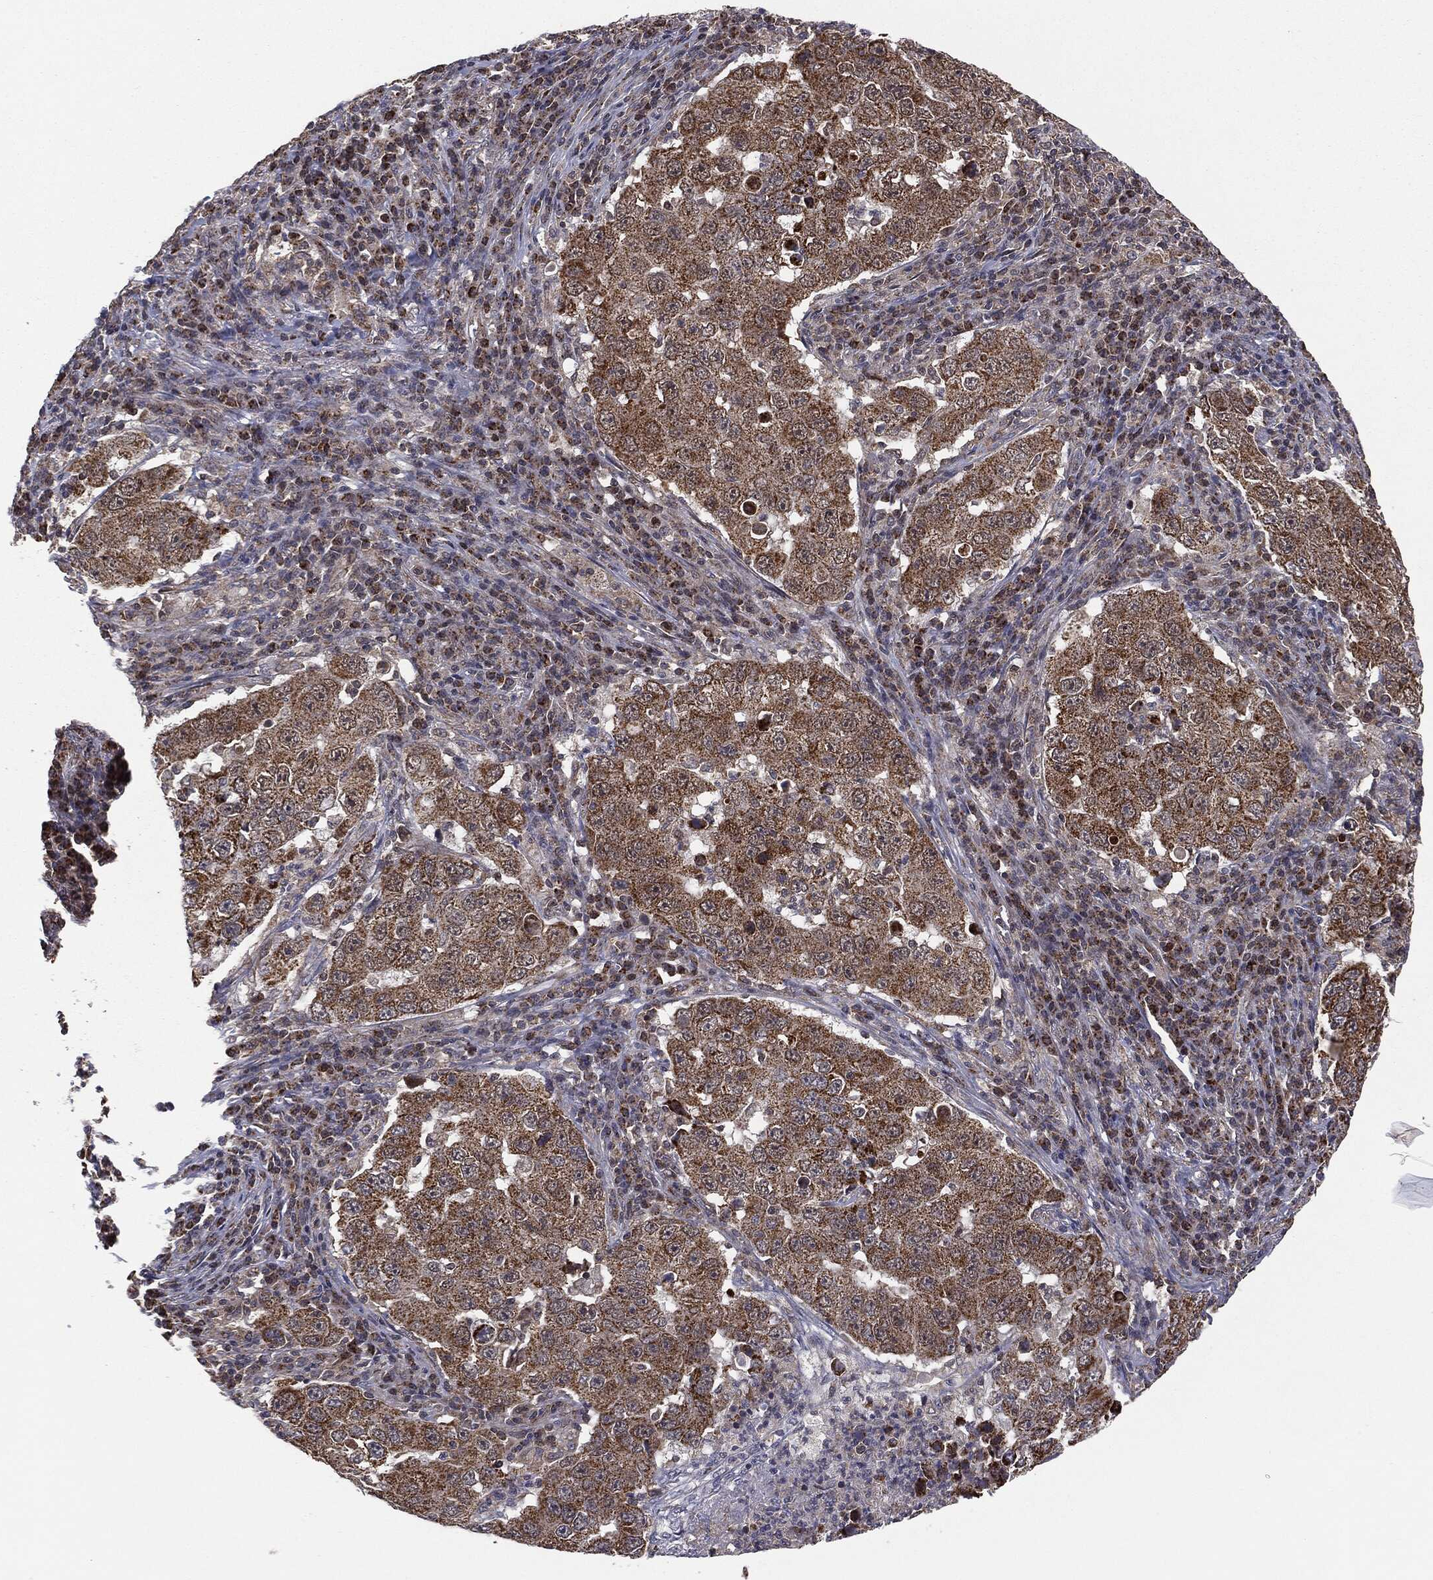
{"staining": {"intensity": "strong", "quantity": ">75%", "location": "cytoplasmic/membranous"}, "tissue": "lung cancer", "cell_type": "Tumor cells", "image_type": "cancer", "snomed": [{"axis": "morphology", "description": "Adenocarcinoma, NOS"}, {"axis": "topography", "description": "Lung"}], "caption": "Human lung cancer (adenocarcinoma) stained with a protein marker demonstrates strong staining in tumor cells.", "gene": "MTOR", "patient": {"sex": "male", "age": 73}}